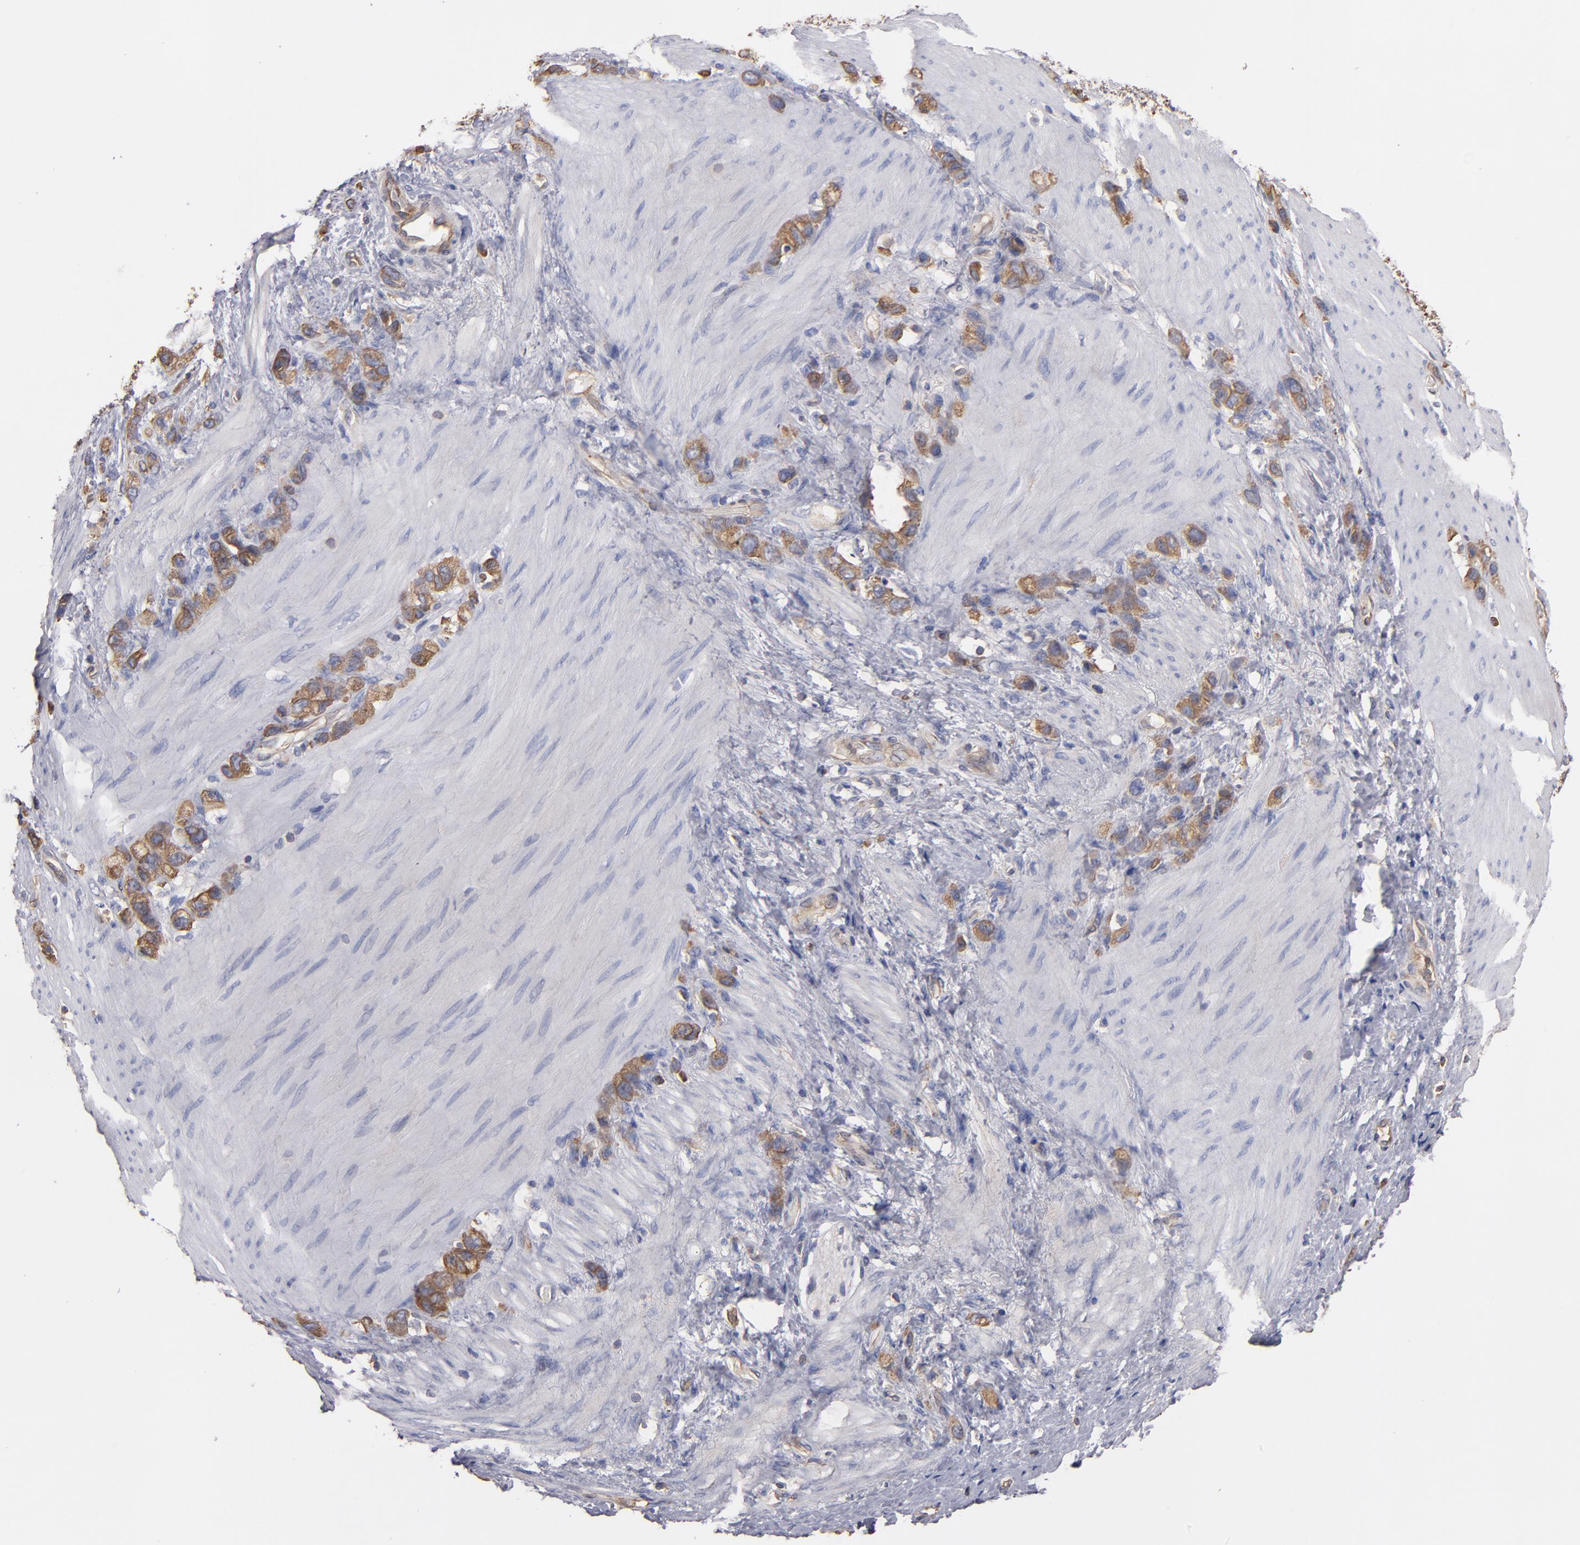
{"staining": {"intensity": "moderate", "quantity": ">75%", "location": "cytoplasmic/membranous"}, "tissue": "stomach cancer", "cell_type": "Tumor cells", "image_type": "cancer", "snomed": [{"axis": "morphology", "description": "Normal tissue, NOS"}, {"axis": "morphology", "description": "Adenocarcinoma, NOS"}, {"axis": "morphology", "description": "Adenocarcinoma, High grade"}, {"axis": "topography", "description": "Stomach, upper"}, {"axis": "topography", "description": "Stomach"}], "caption": "Immunohistochemical staining of human adenocarcinoma (stomach) shows moderate cytoplasmic/membranous protein positivity in approximately >75% of tumor cells. Using DAB (brown) and hematoxylin (blue) stains, captured at high magnification using brightfield microscopy.", "gene": "ESYT2", "patient": {"sex": "female", "age": 65}}